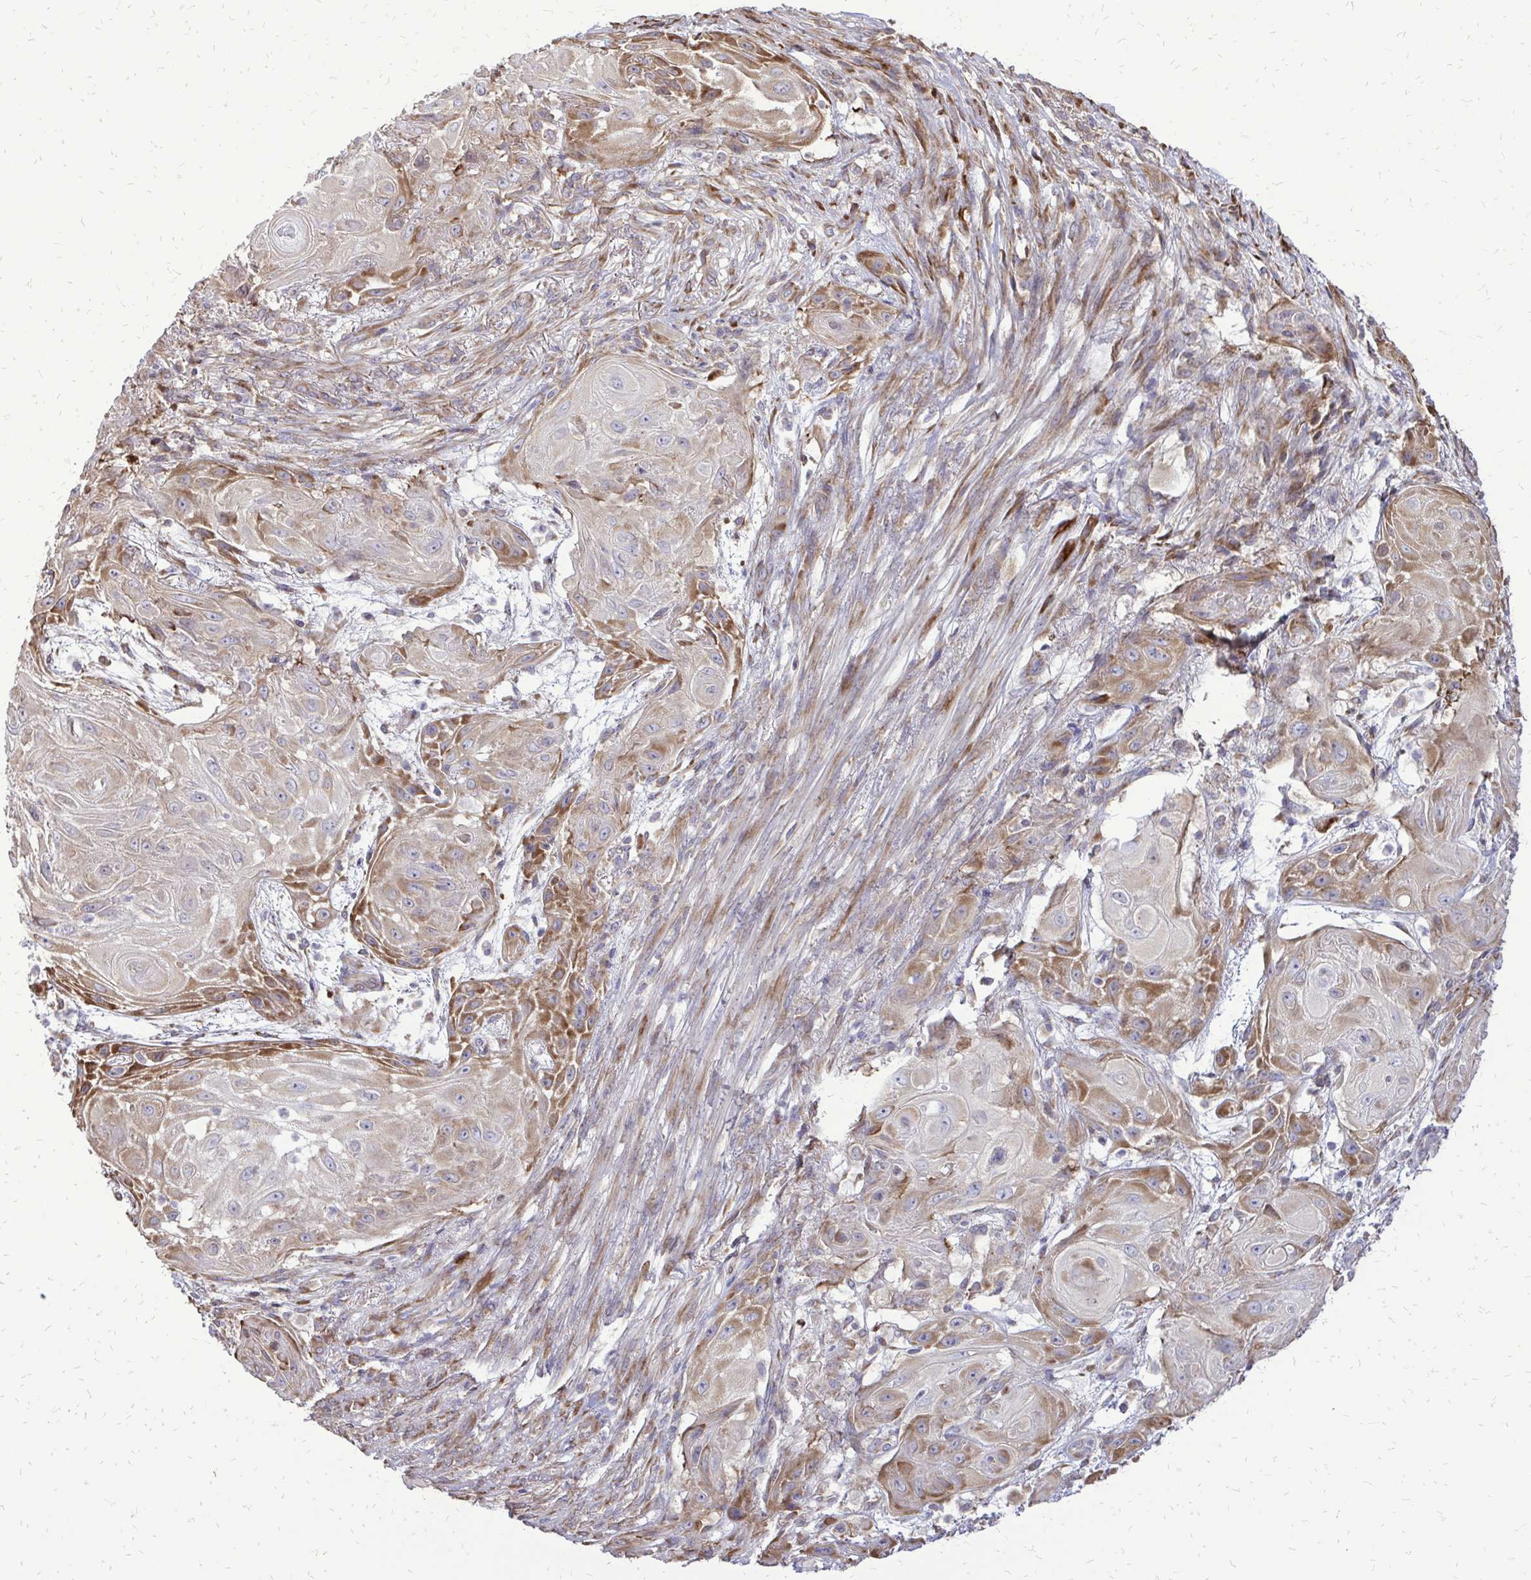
{"staining": {"intensity": "moderate", "quantity": "25%-75%", "location": "cytoplasmic/membranous"}, "tissue": "skin cancer", "cell_type": "Tumor cells", "image_type": "cancer", "snomed": [{"axis": "morphology", "description": "Squamous cell carcinoma, NOS"}, {"axis": "topography", "description": "Skin"}], "caption": "Immunohistochemical staining of squamous cell carcinoma (skin) exhibits medium levels of moderate cytoplasmic/membranous protein positivity in approximately 25%-75% of tumor cells. (Brightfield microscopy of DAB IHC at high magnification).", "gene": "RPS3", "patient": {"sex": "male", "age": 62}}